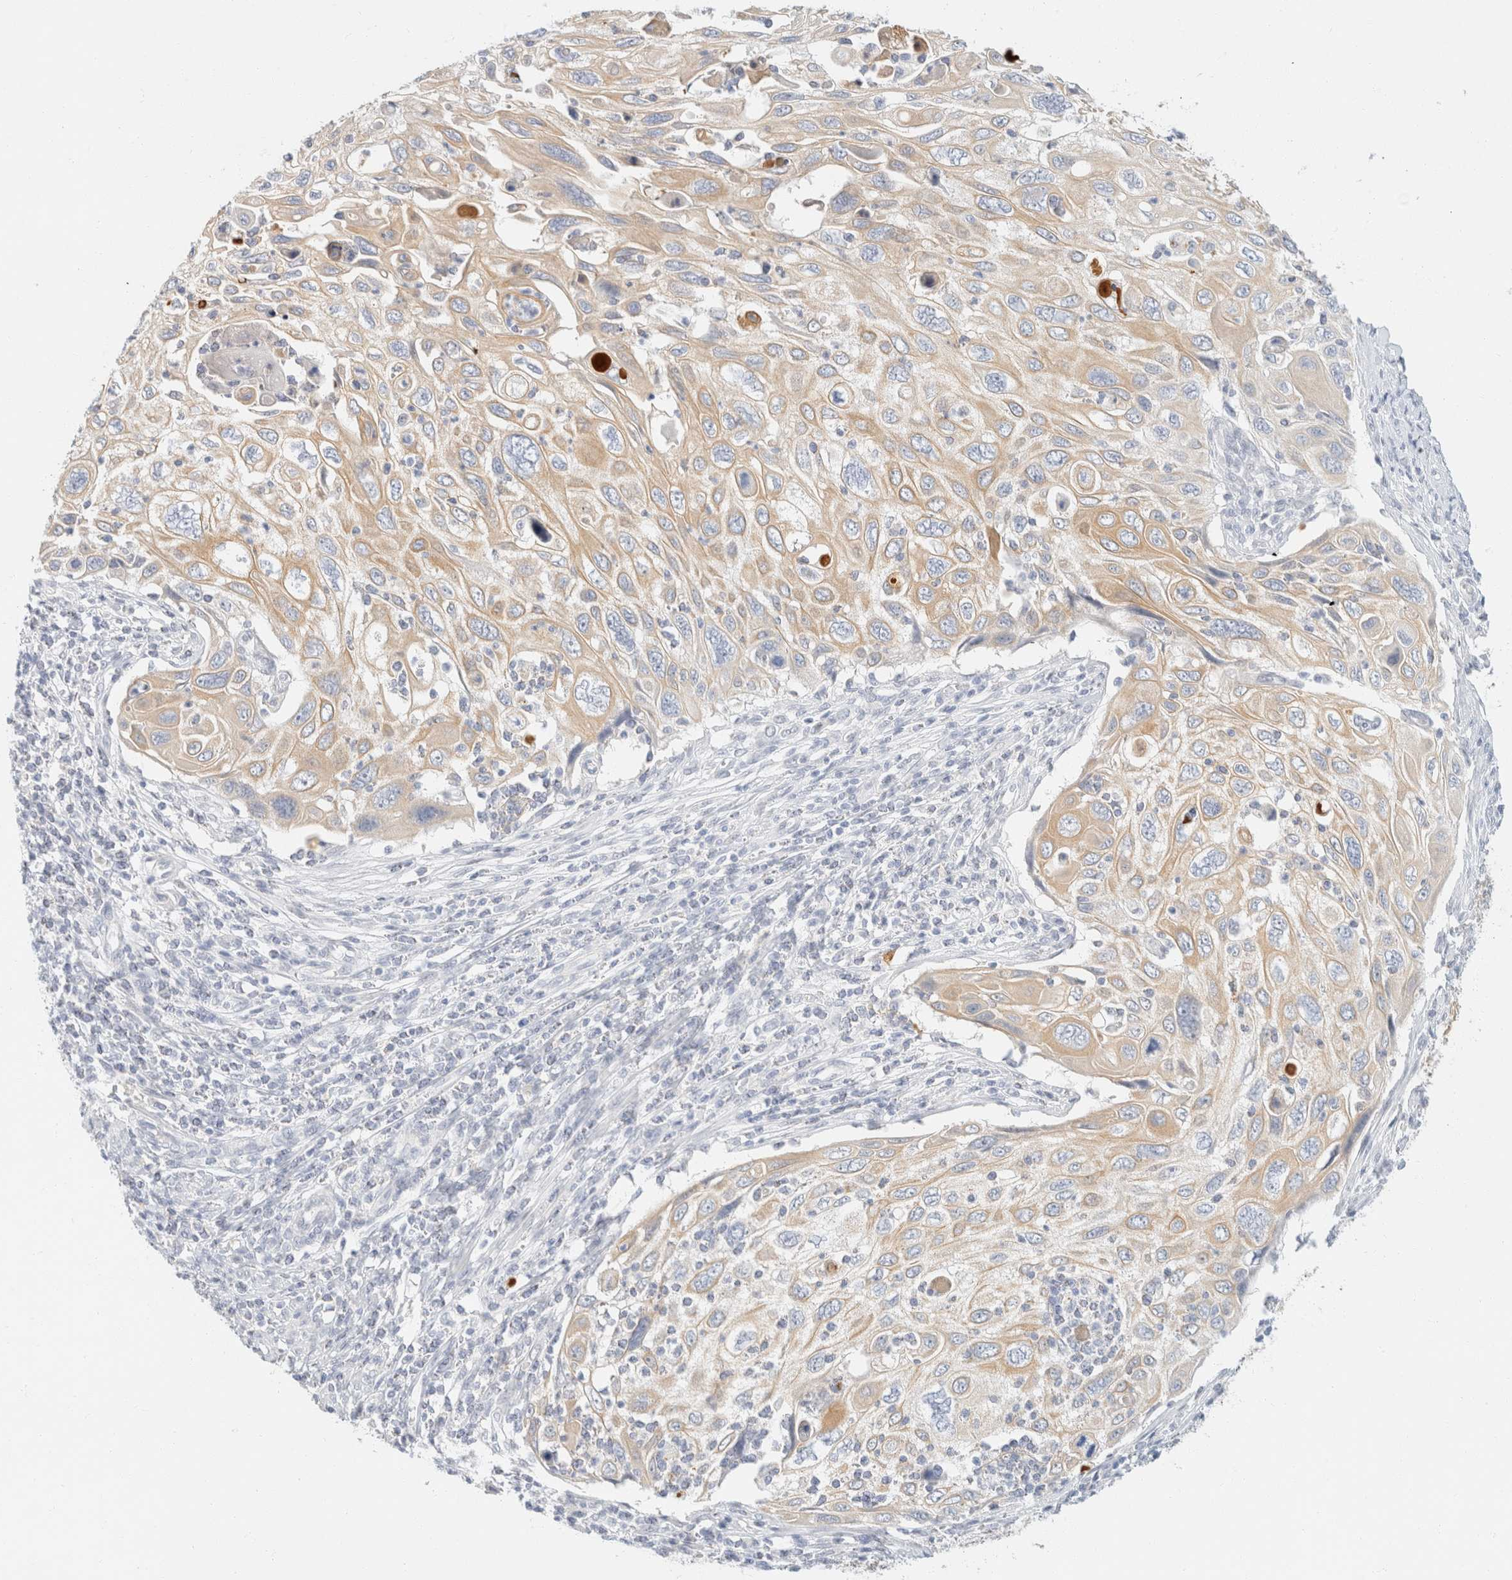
{"staining": {"intensity": "weak", "quantity": ">75%", "location": "cytoplasmic/membranous"}, "tissue": "cervical cancer", "cell_type": "Tumor cells", "image_type": "cancer", "snomed": [{"axis": "morphology", "description": "Squamous cell carcinoma, NOS"}, {"axis": "topography", "description": "Cervix"}], "caption": "Immunohistochemistry histopathology image of neoplastic tissue: human cervical cancer stained using immunohistochemistry (IHC) exhibits low levels of weak protein expression localized specifically in the cytoplasmic/membranous of tumor cells, appearing as a cytoplasmic/membranous brown color.", "gene": "KRT20", "patient": {"sex": "female", "age": 70}}